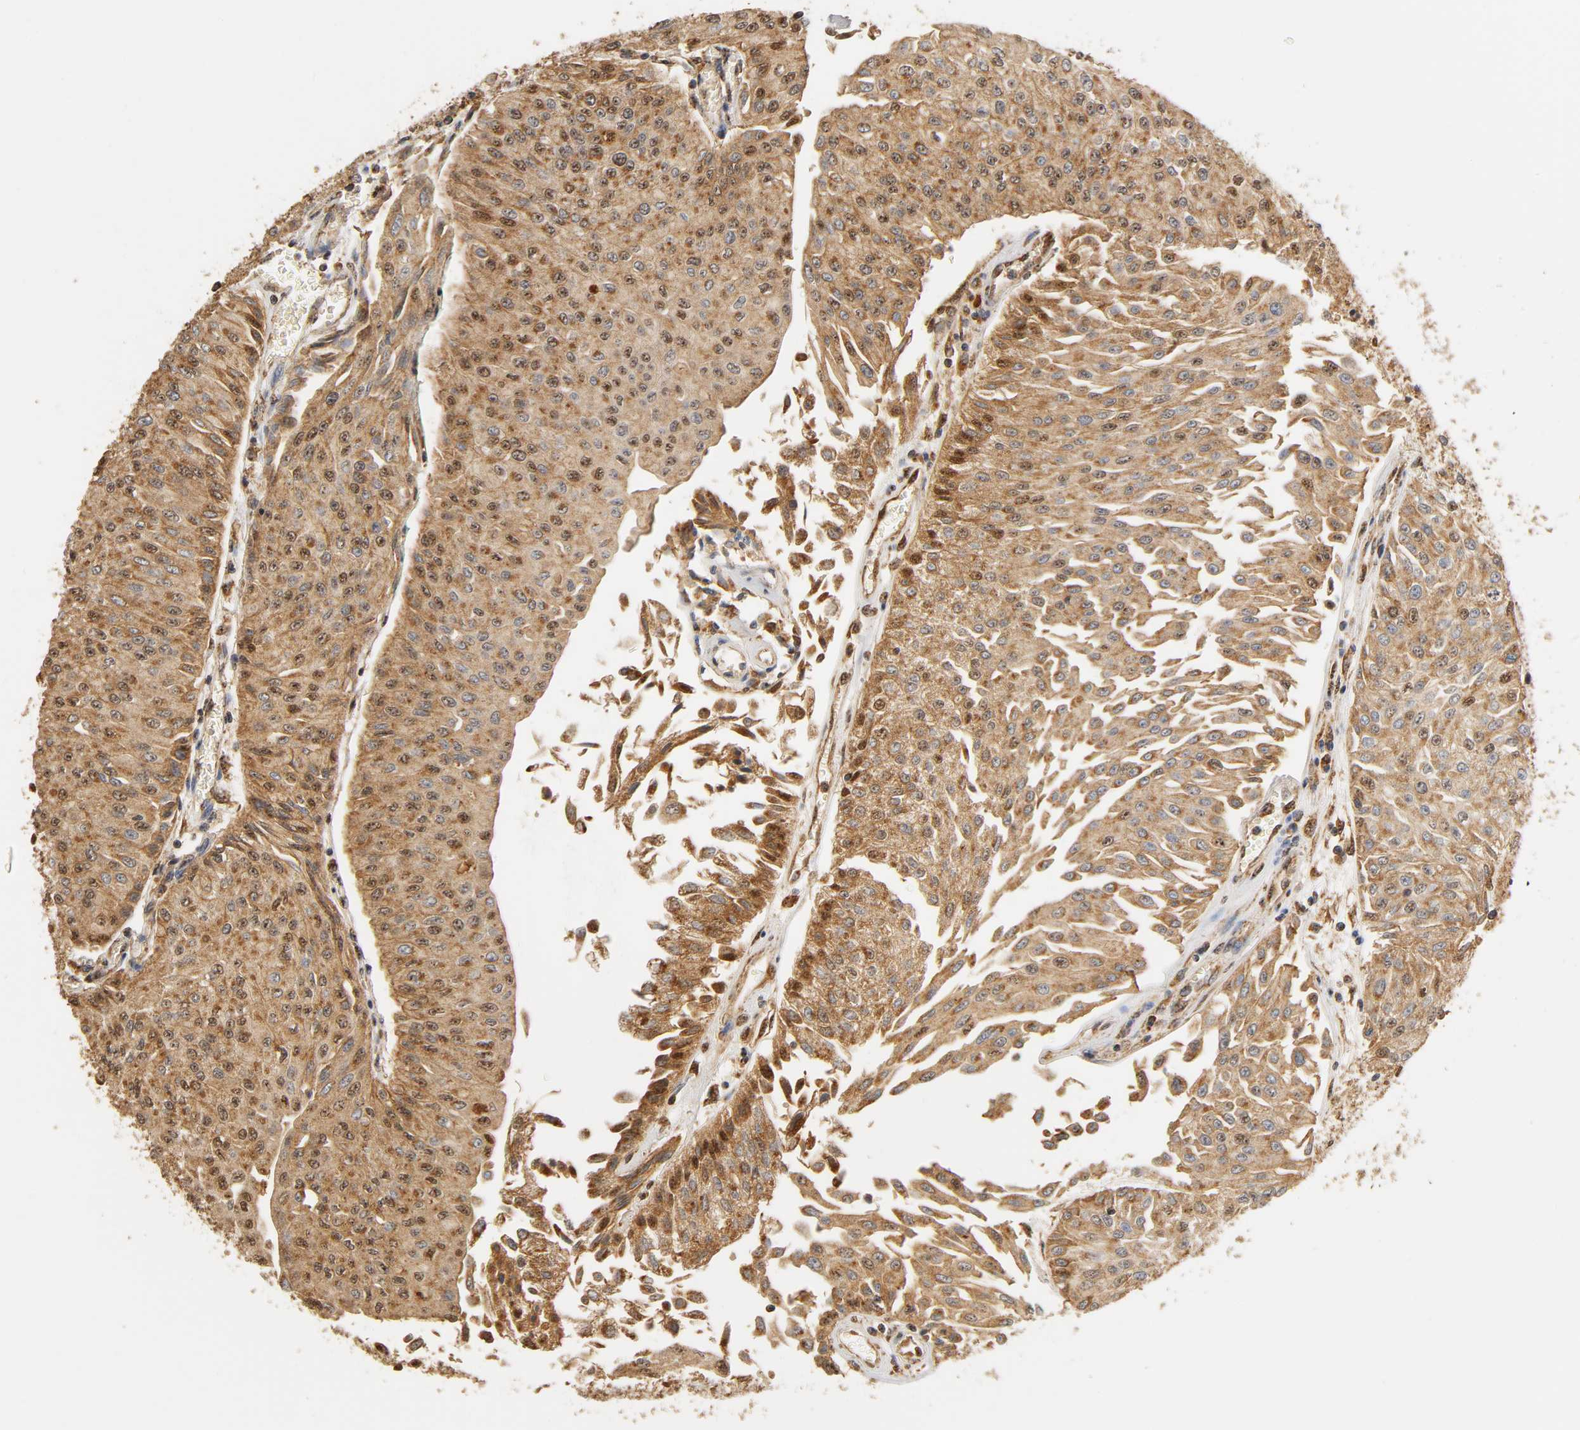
{"staining": {"intensity": "strong", "quantity": ">75%", "location": "cytoplasmic/membranous"}, "tissue": "urothelial cancer", "cell_type": "Tumor cells", "image_type": "cancer", "snomed": [{"axis": "morphology", "description": "Urothelial carcinoma, Low grade"}, {"axis": "topography", "description": "Urinary bladder"}], "caption": "About >75% of tumor cells in human urothelial cancer display strong cytoplasmic/membranous protein positivity as visualized by brown immunohistochemical staining.", "gene": "PKN1", "patient": {"sex": "male", "age": 86}}